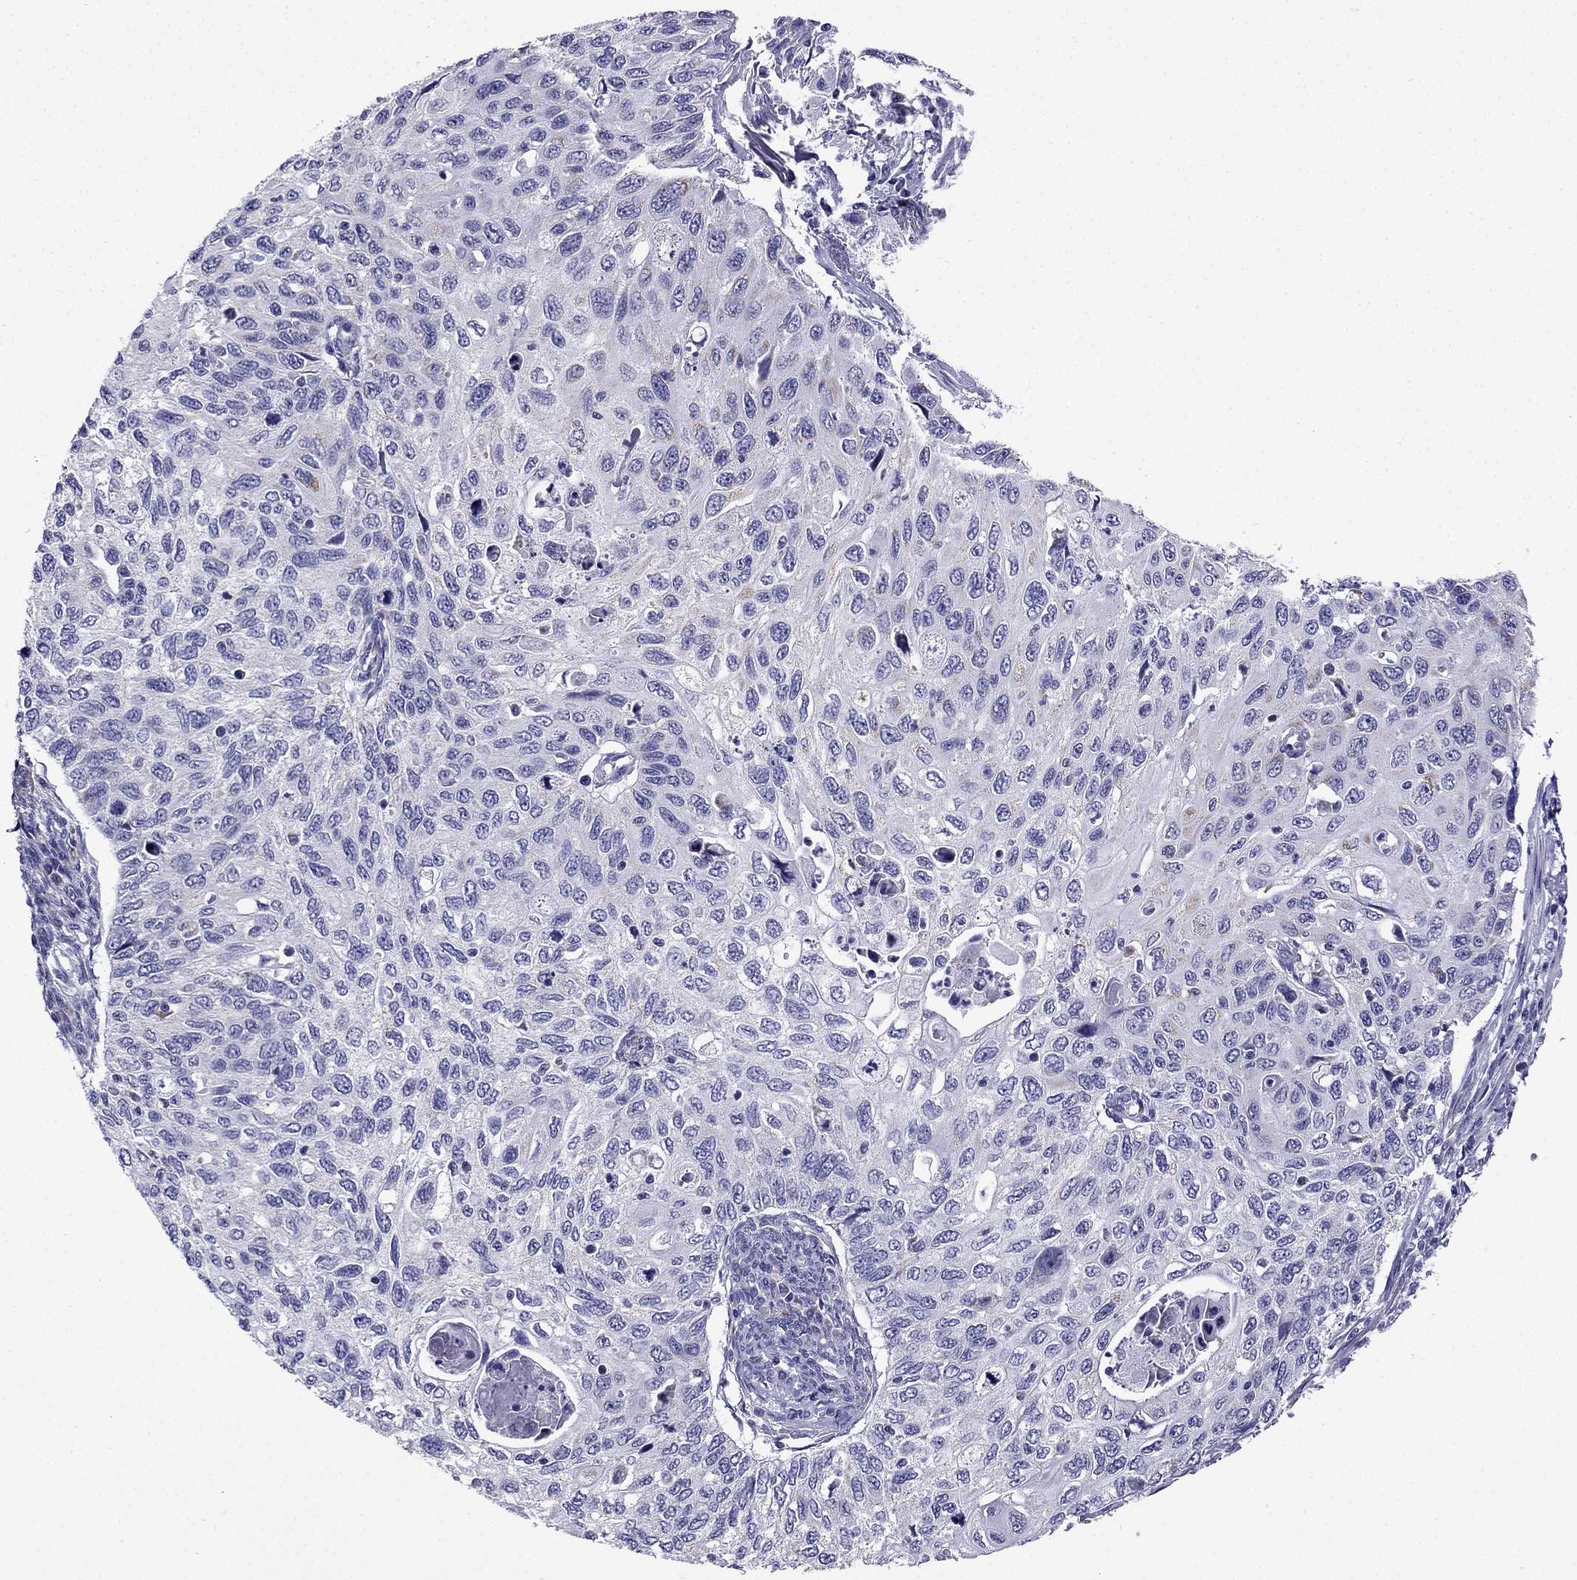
{"staining": {"intensity": "negative", "quantity": "none", "location": "none"}, "tissue": "cervical cancer", "cell_type": "Tumor cells", "image_type": "cancer", "snomed": [{"axis": "morphology", "description": "Squamous cell carcinoma, NOS"}, {"axis": "topography", "description": "Cervix"}], "caption": "This photomicrograph is of cervical squamous cell carcinoma stained with IHC to label a protein in brown with the nuclei are counter-stained blue. There is no staining in tumor cells.", "gene": "KIF5A", "patient": {"sex": "female", "age": 70}}